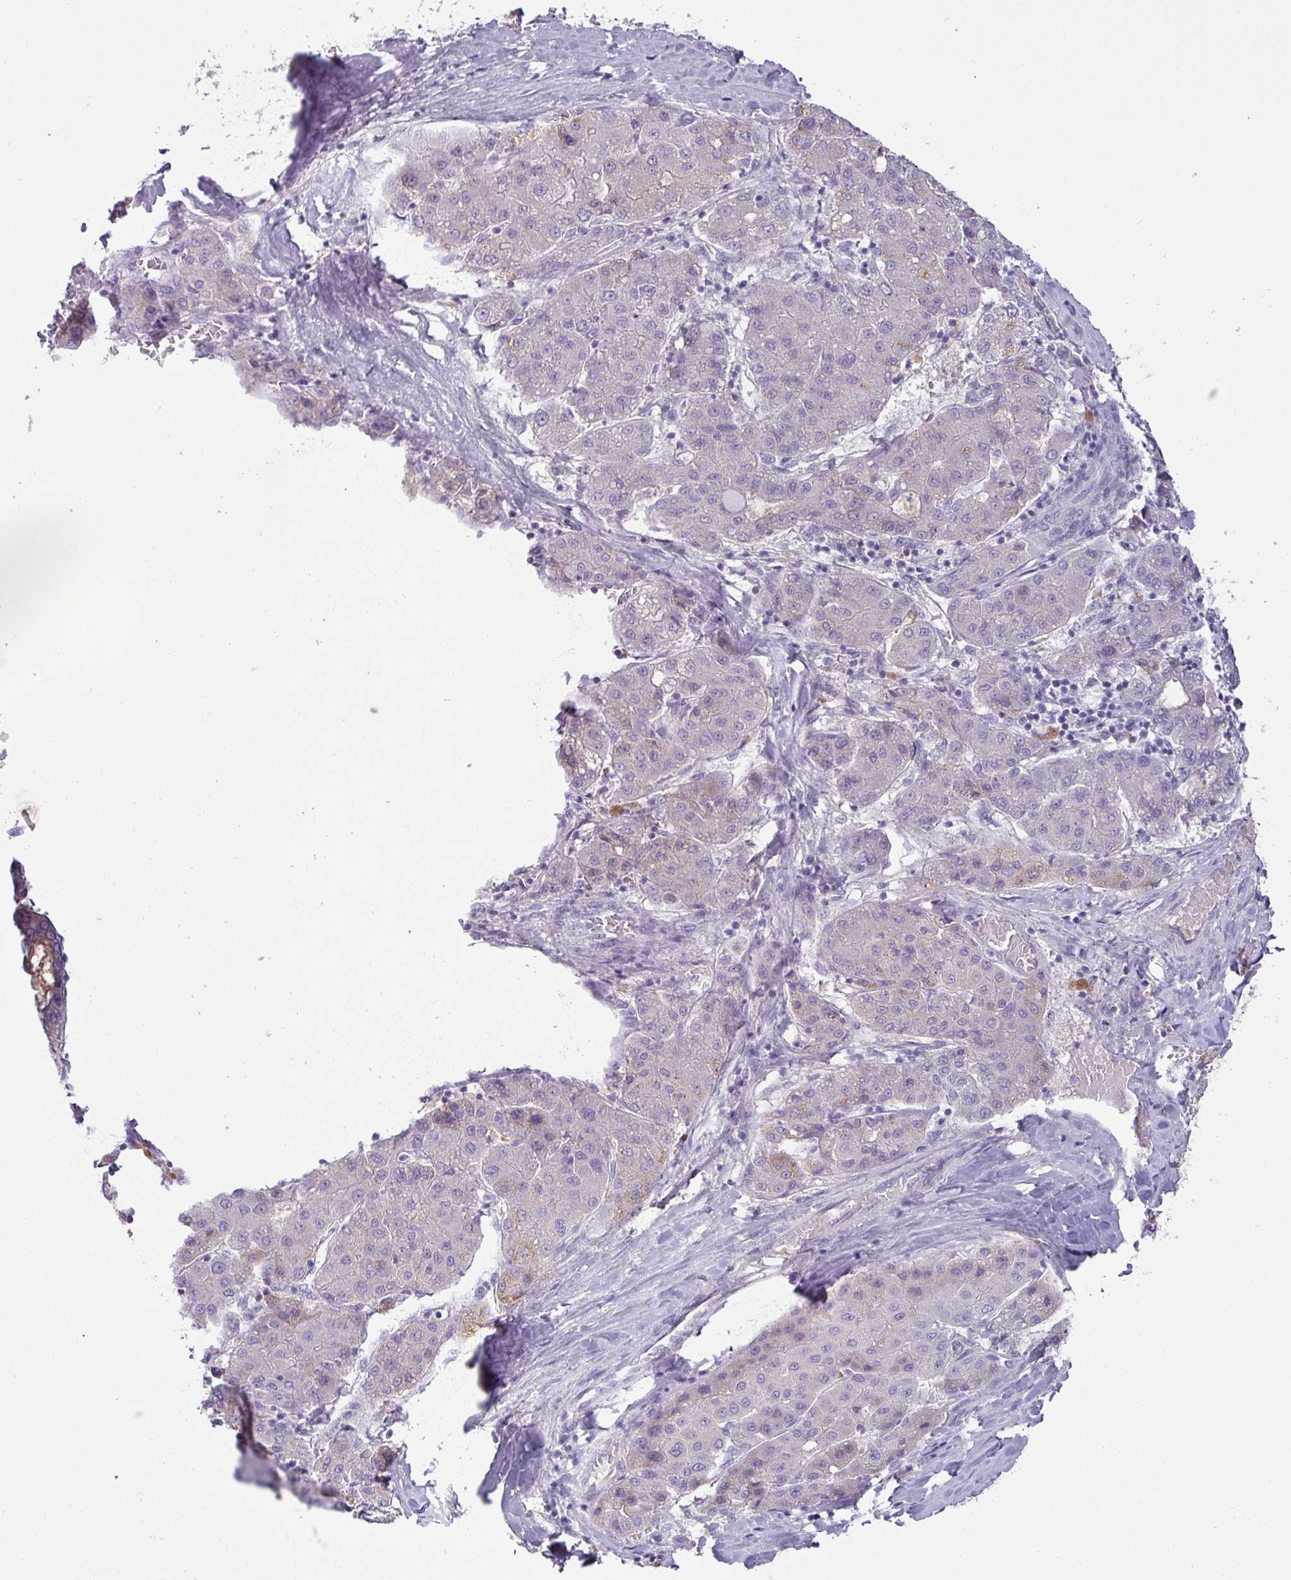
{"staining": {"intensity": "negative", "quantity": "none", "location": "none"}, "tissue": "liver cancer", "cell_type": "Tumor cells", "image_type": "cancer", "snomed": [{"axis": "morphology", "description": "Carcinoma, Hepatocellular, NOS"}, {"axis": "topography", "description": "Liver"}], "caption": "Tumor cells are negative for protein expression in human liver hepatocellular carcinoma. Brightfield microscopy of immunohistochemistry (IHC) stained with DAB (3,3'-diaminobenzidine) (brown) and hematoxylin (blue), captured at high magnification.", "gene": "OR6C6", "patient": {"sex": "male", "age": 65}}